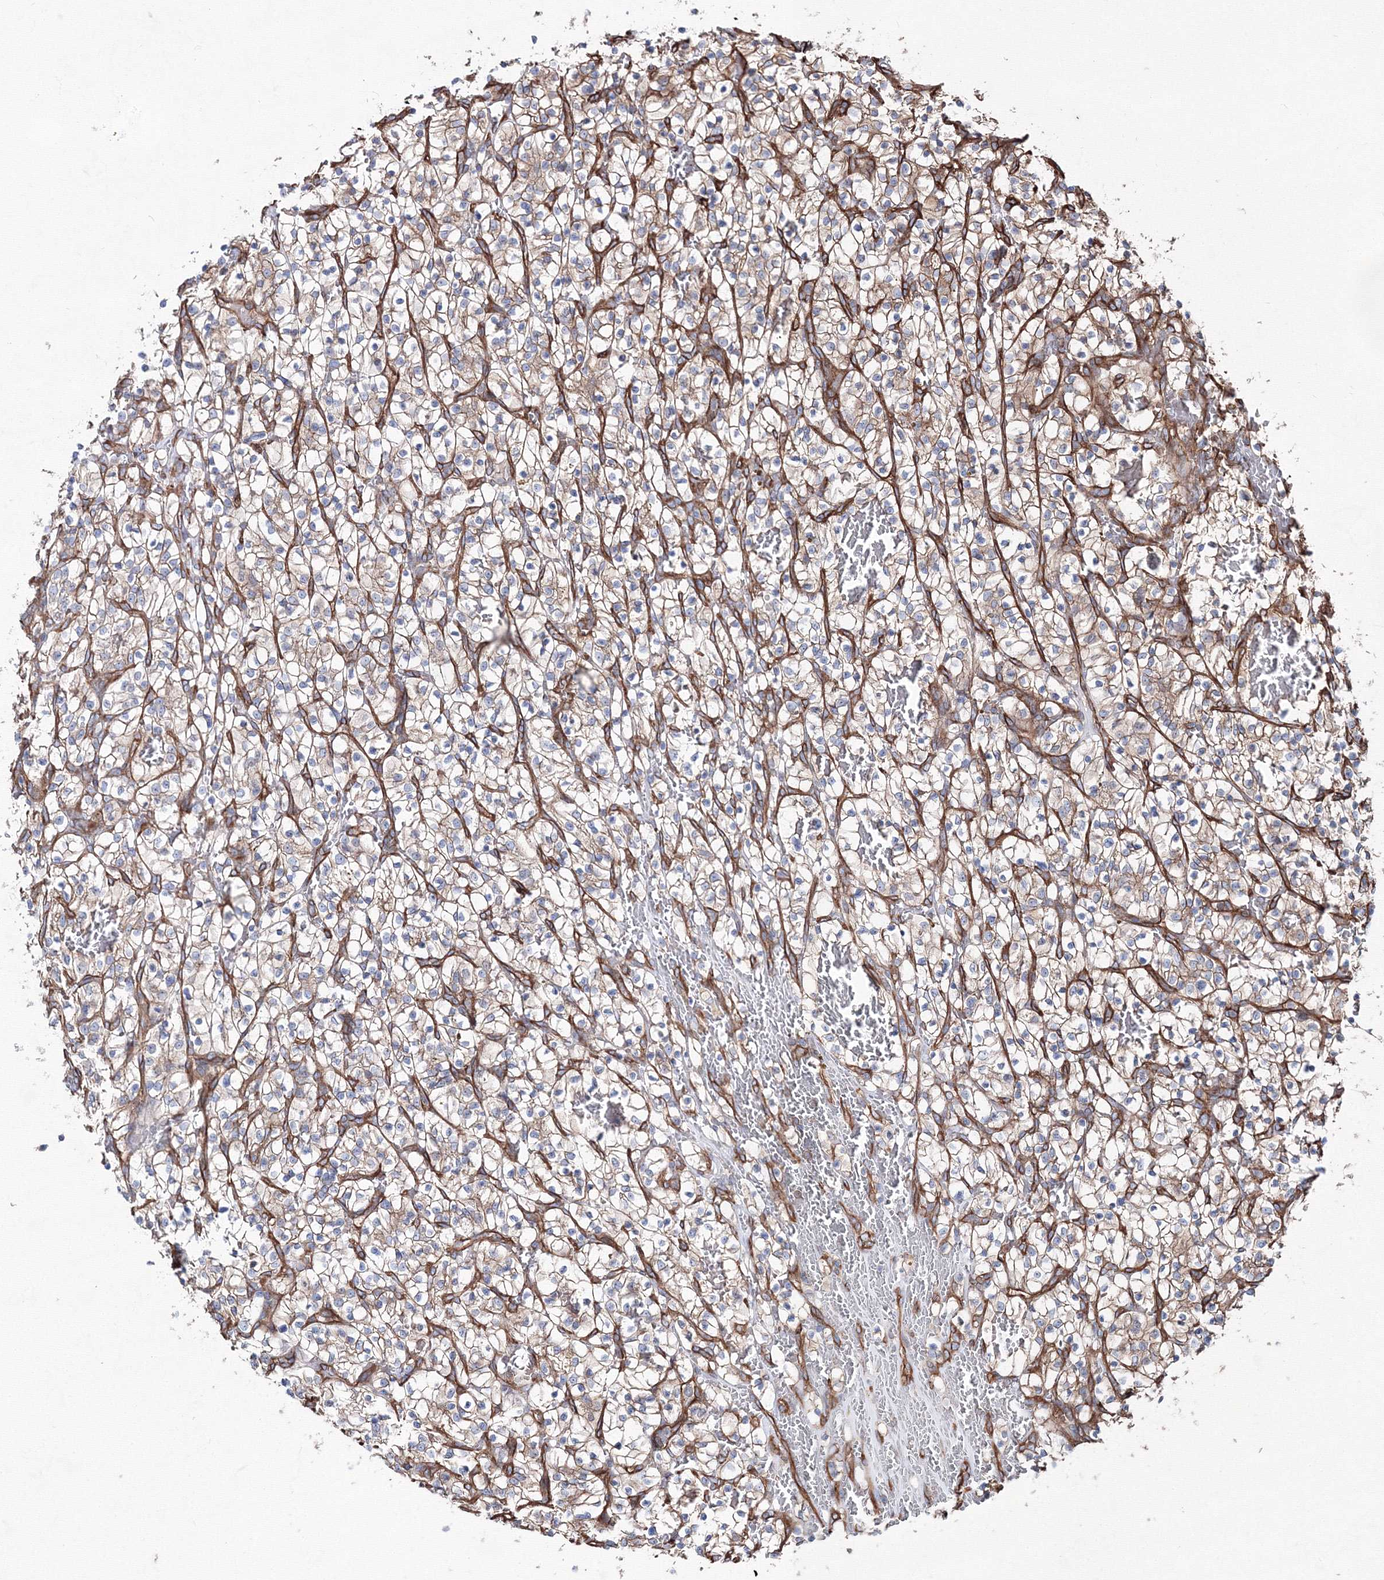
{"staining": {"intensity": "weak", "quantity": "<25%", "location": "cytoplasmic/membranous"}, "tissue": "renal cancer", "cell_type": "Tumor cells", "image_type": "cancer", "snomed": [{"axis": "morphology", "description": "Adenocarcinoma, NOS"}, {"axis": "topography", "description": "Kidney"}], "caption": "Human adenocarcinoma (renal) stained for a protein using immunohistochemistry (IHC) shows no expression in tumor cells.", "gene": "ANKRD37", "patient": {"sex": "female", "age": 57}}